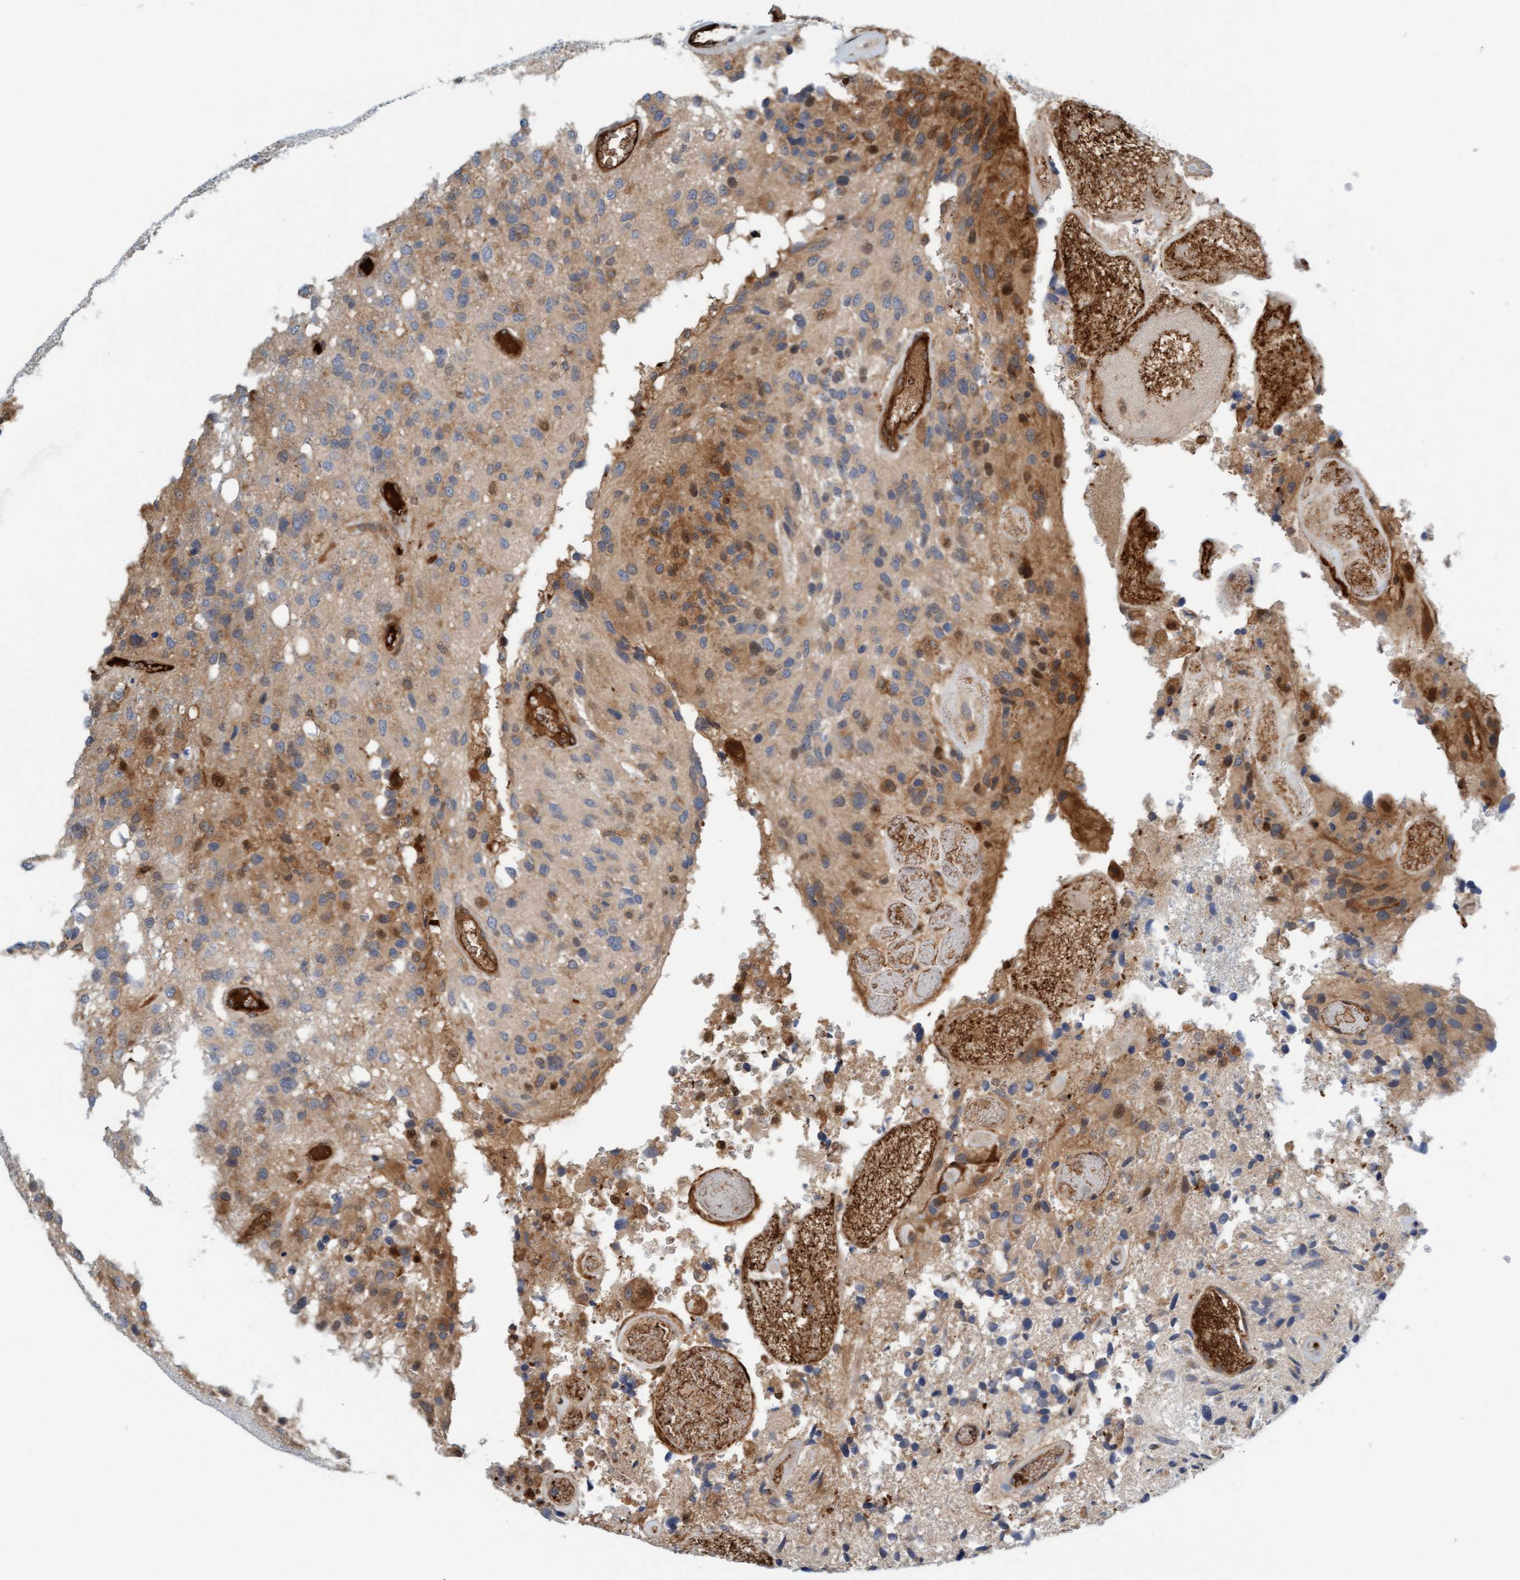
{"staining": {"intensity": "moderate", "quantity": "25%-75%", "location": "cytoplasmic/membranous,nuclear"}, "tissue": "glioma", "cell_type": "Tumor cells", "image_type": "cancer", "snomed": [{"axis": "morphology", "description": "Glioma, malignant, High grade"}, {"axis": "topography", "description": "Brain"}], "caption": "Immunohistochemistry (IHC) of human glioma displays medium levels of moderate cytoplasmic/membranous and nuclear expression in about 25%-75% of tumor cells.", "gene": "EIF4EBP1", "patient": {"sex": "female", "age": 58}}